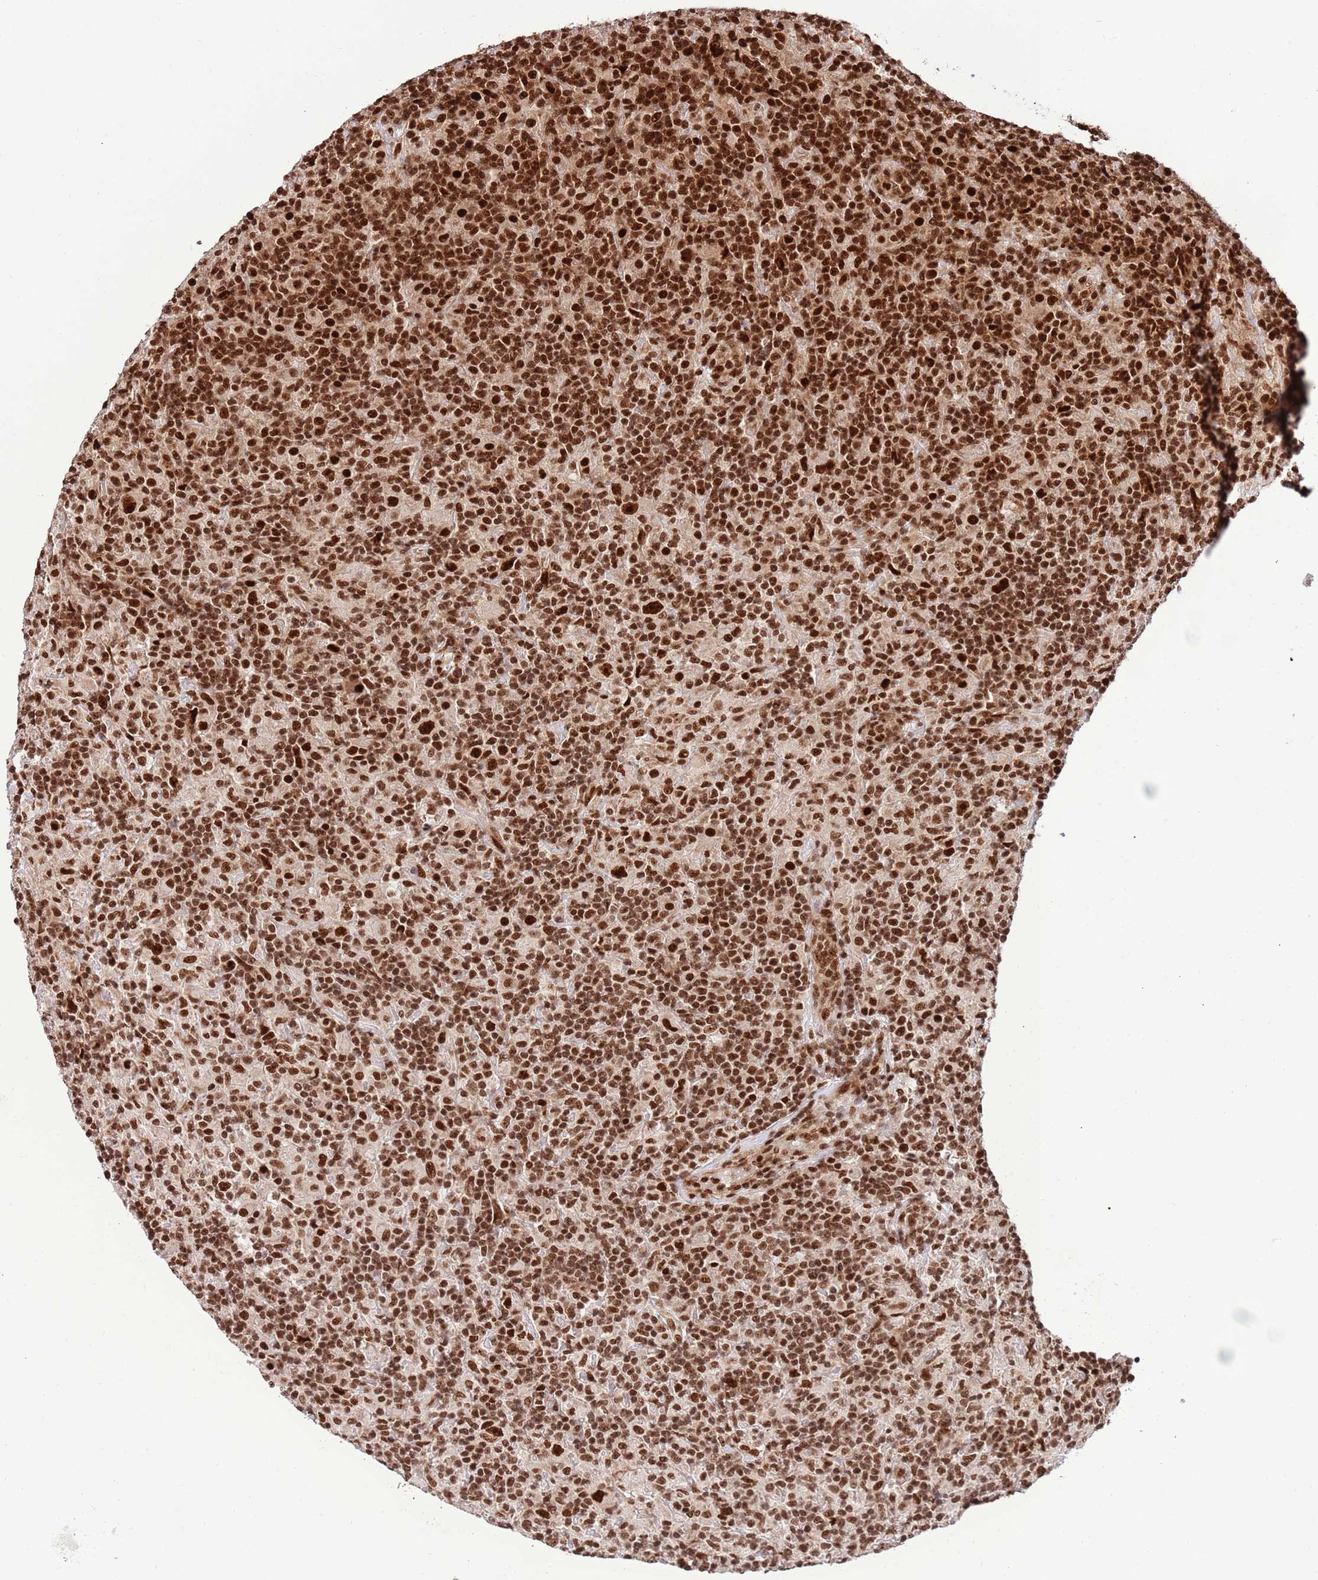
{"staining": {"intensity": "strong", "quantity": ">75%", "location": "nuclear"}, "tissue": "lymphoma", "cell_type": "Tumor cells", "image_type": "cancer", "snomed": [{"axis": "morphology", "description": "Hodgkin's disease, NOS"}, {"axis": "topography", "description": "Lymph node"}], "caption": "This micrograph demonstrates IHC staining of lymphoma, with high strong nuclear expression in about >75% of tumor cells.", "gene": "RIF1", "patient": {"sex": "male", "age": 70}}